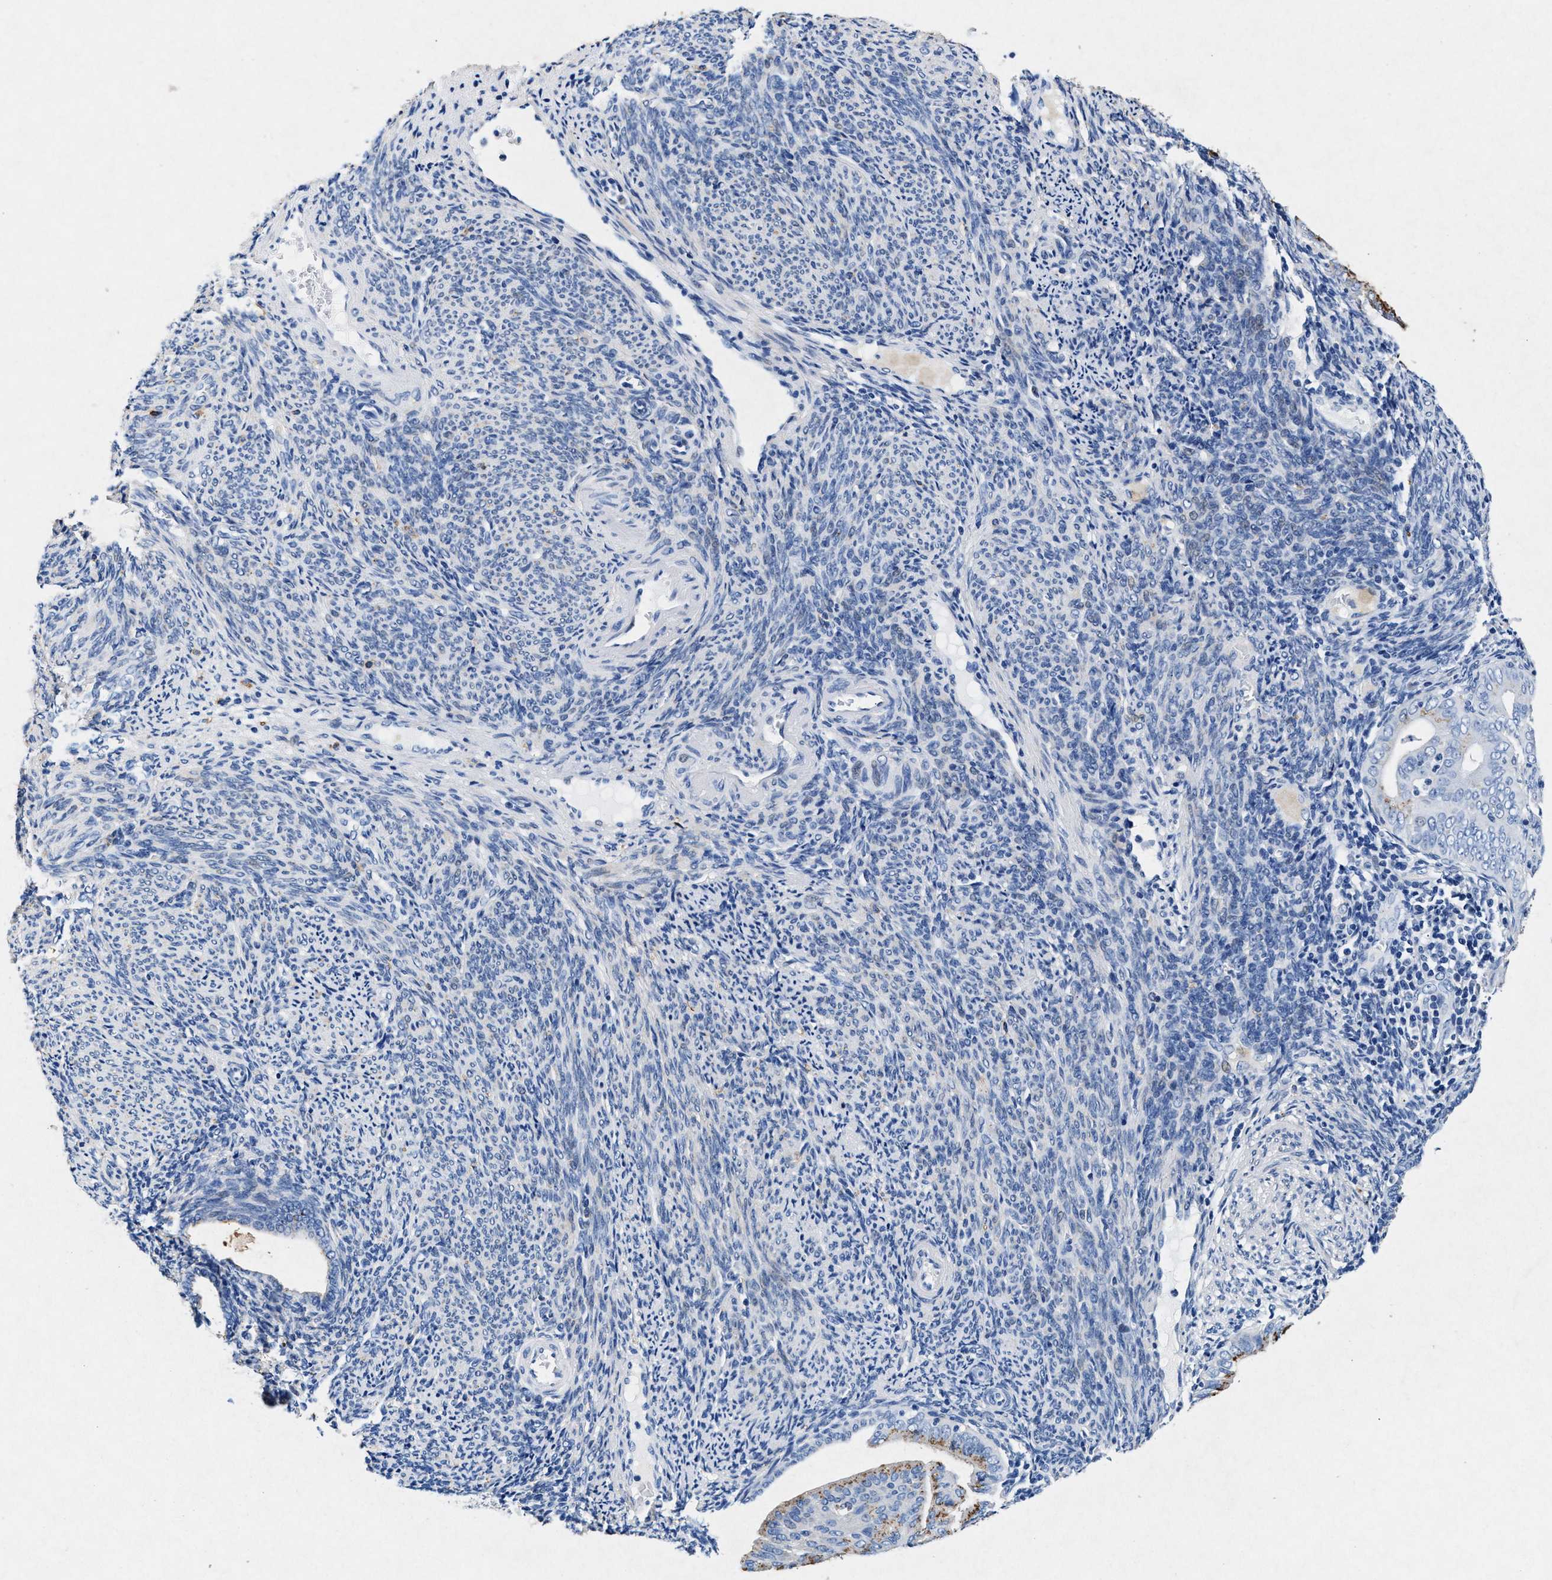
{"staining": {"intensity": "moderate", "quantity": ">75%", "location": "cytoplasmic/membranous"}, "tissue": "endometrial cancer", "cell_type": "Tumor cells", "image_type": "cancer", "snomed": [{"axis": "morphology", "description": "Adenocarcinoma, NOS"}, {"axis": "topography", "description": "Endometrium"}], "caption": "Moderate cytoplasmic/membranous expression for a protein is present in about >75% of tumor cells of endometrial cancer using IHC.", "gene": "MAP6", "patient": {"sex": "female", "age": 58}}